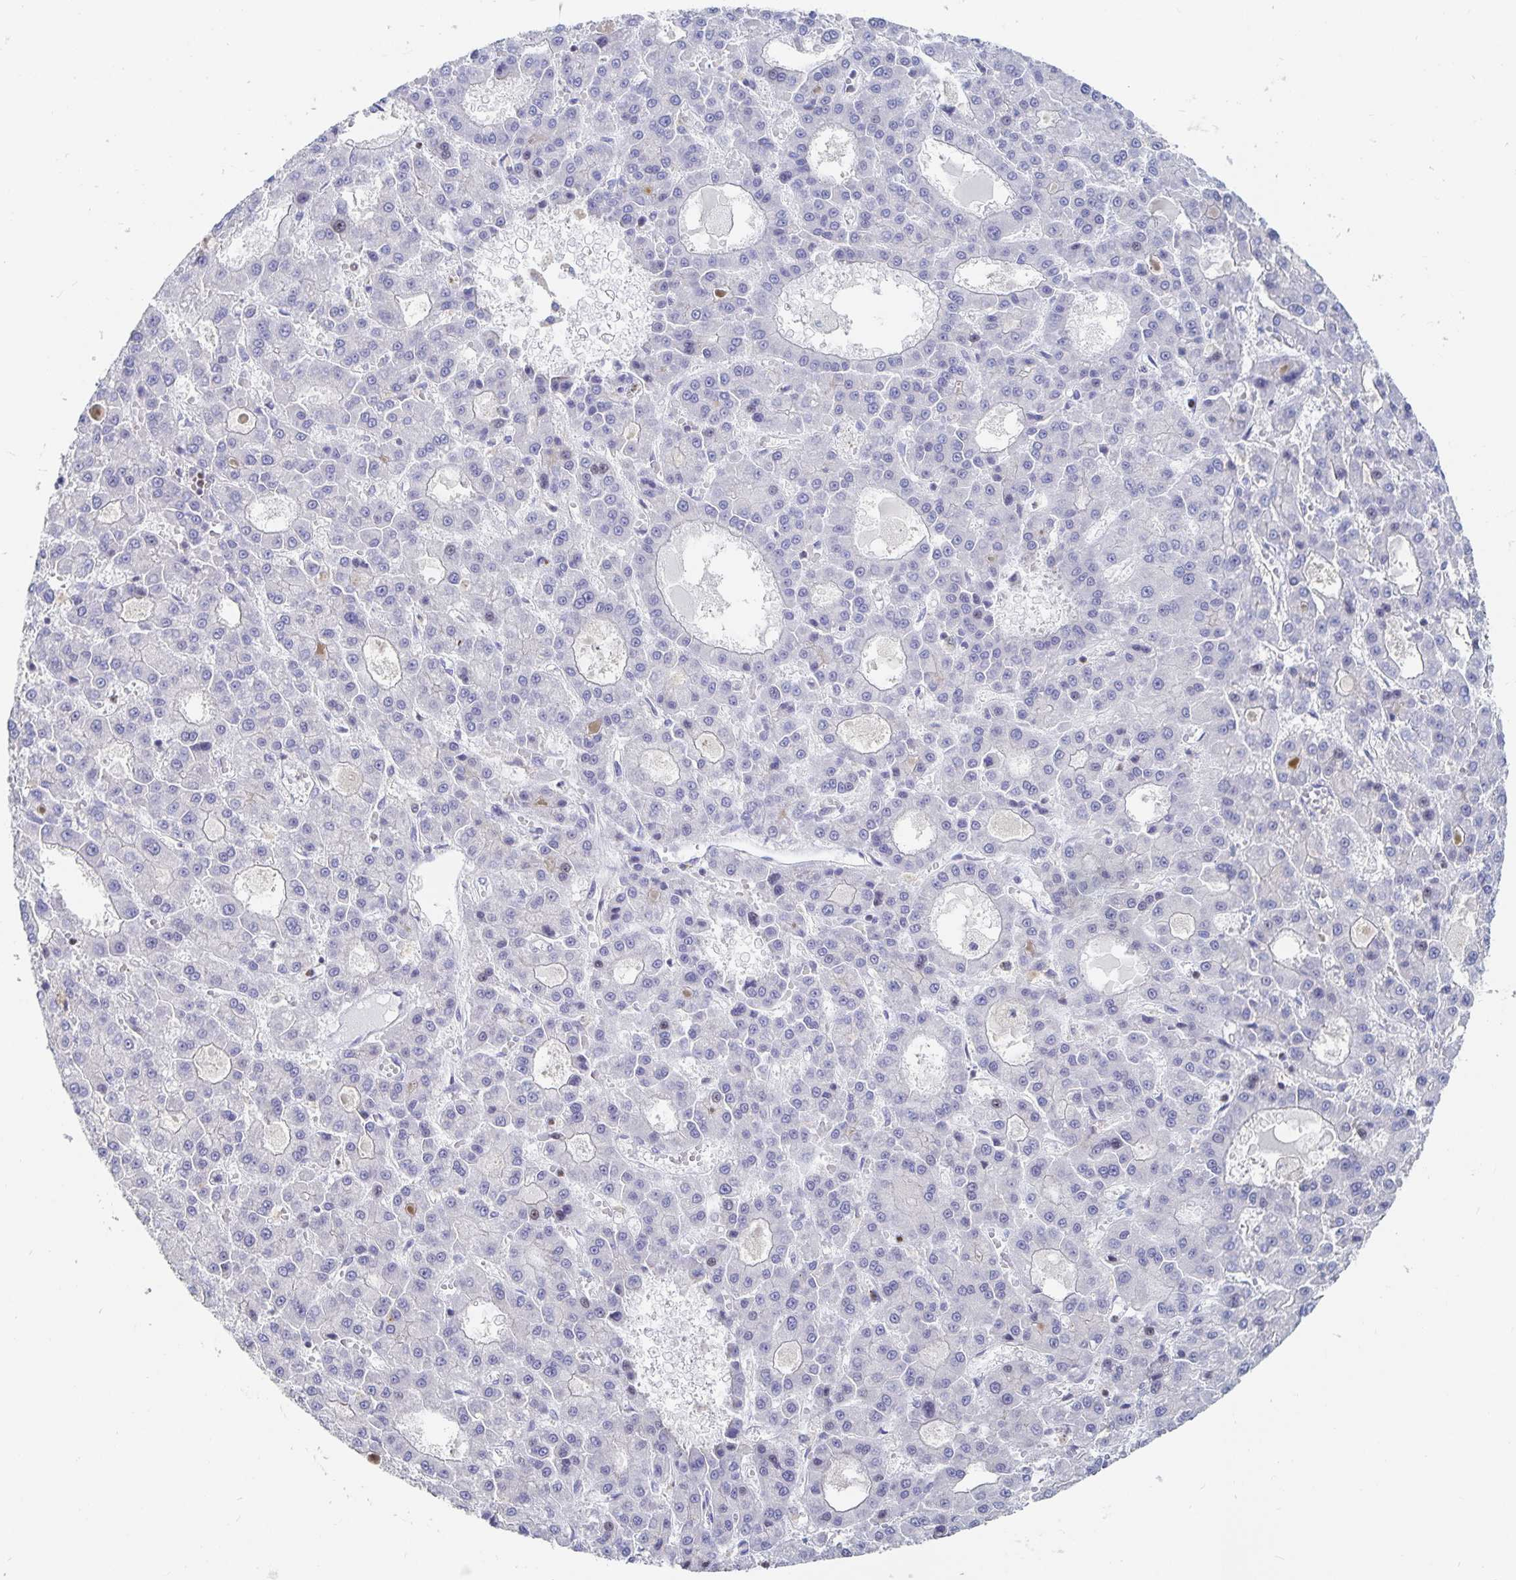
{"staining": {"intensity": "negative", "quantity": "none", "location": "none"}, "tissue": "liver cancer", "cell_type": "Tumor cells", "image_type": "cancer", "snomed": [{"axis": "morphology", "description": "Carcinoma, Hepatocellular, NOS"}, {"axis": "topography", "description": "Liver"}], "caption": "Tumor cells are negative for brown protein staining in liver cancer (hepatocellular carcinoma).", "gene": "PIK3CD", "patient": {"sex": "male", "age": 70}}